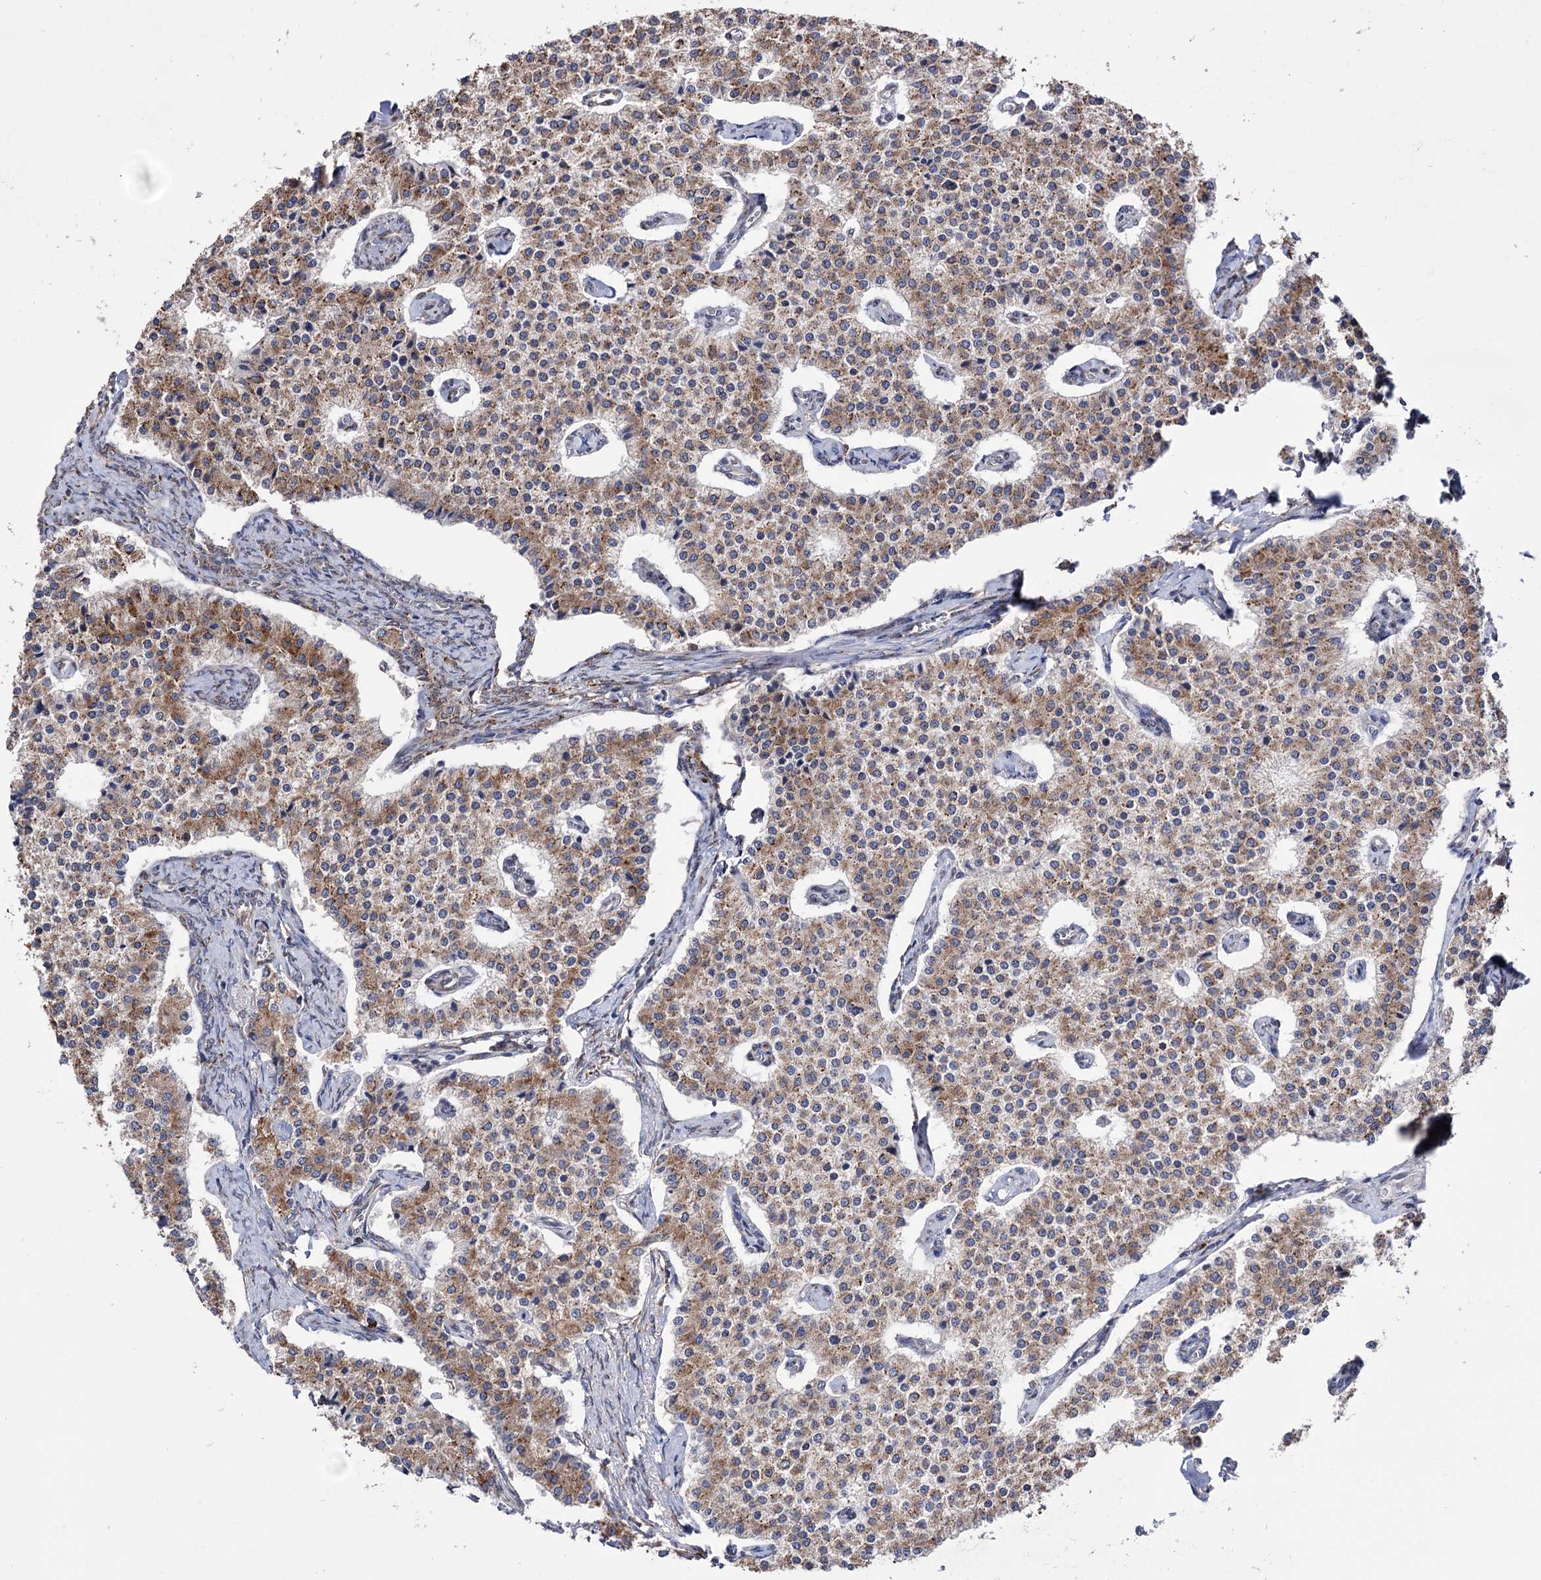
{"staining": {"intensity": "moderate", "quantity": ">75%", "location": "cytoplasmic/membranous"}, "tissue": "carcinoid", "cell_type": "Tumor cells", "image_type": "cancer", "snomed": [{"axis": "morphology", "description": "Carcinoid, malignant, NOS"}, {"axis": "topography", "description": "Colon"}], "caption": "An image of carcinoid stained for a protein exhibits moderate cytoplasmic/membranous brown staining in tumor cells.", "gene": "CDAN1", "patient": {"sex": "female", "age": 52}}